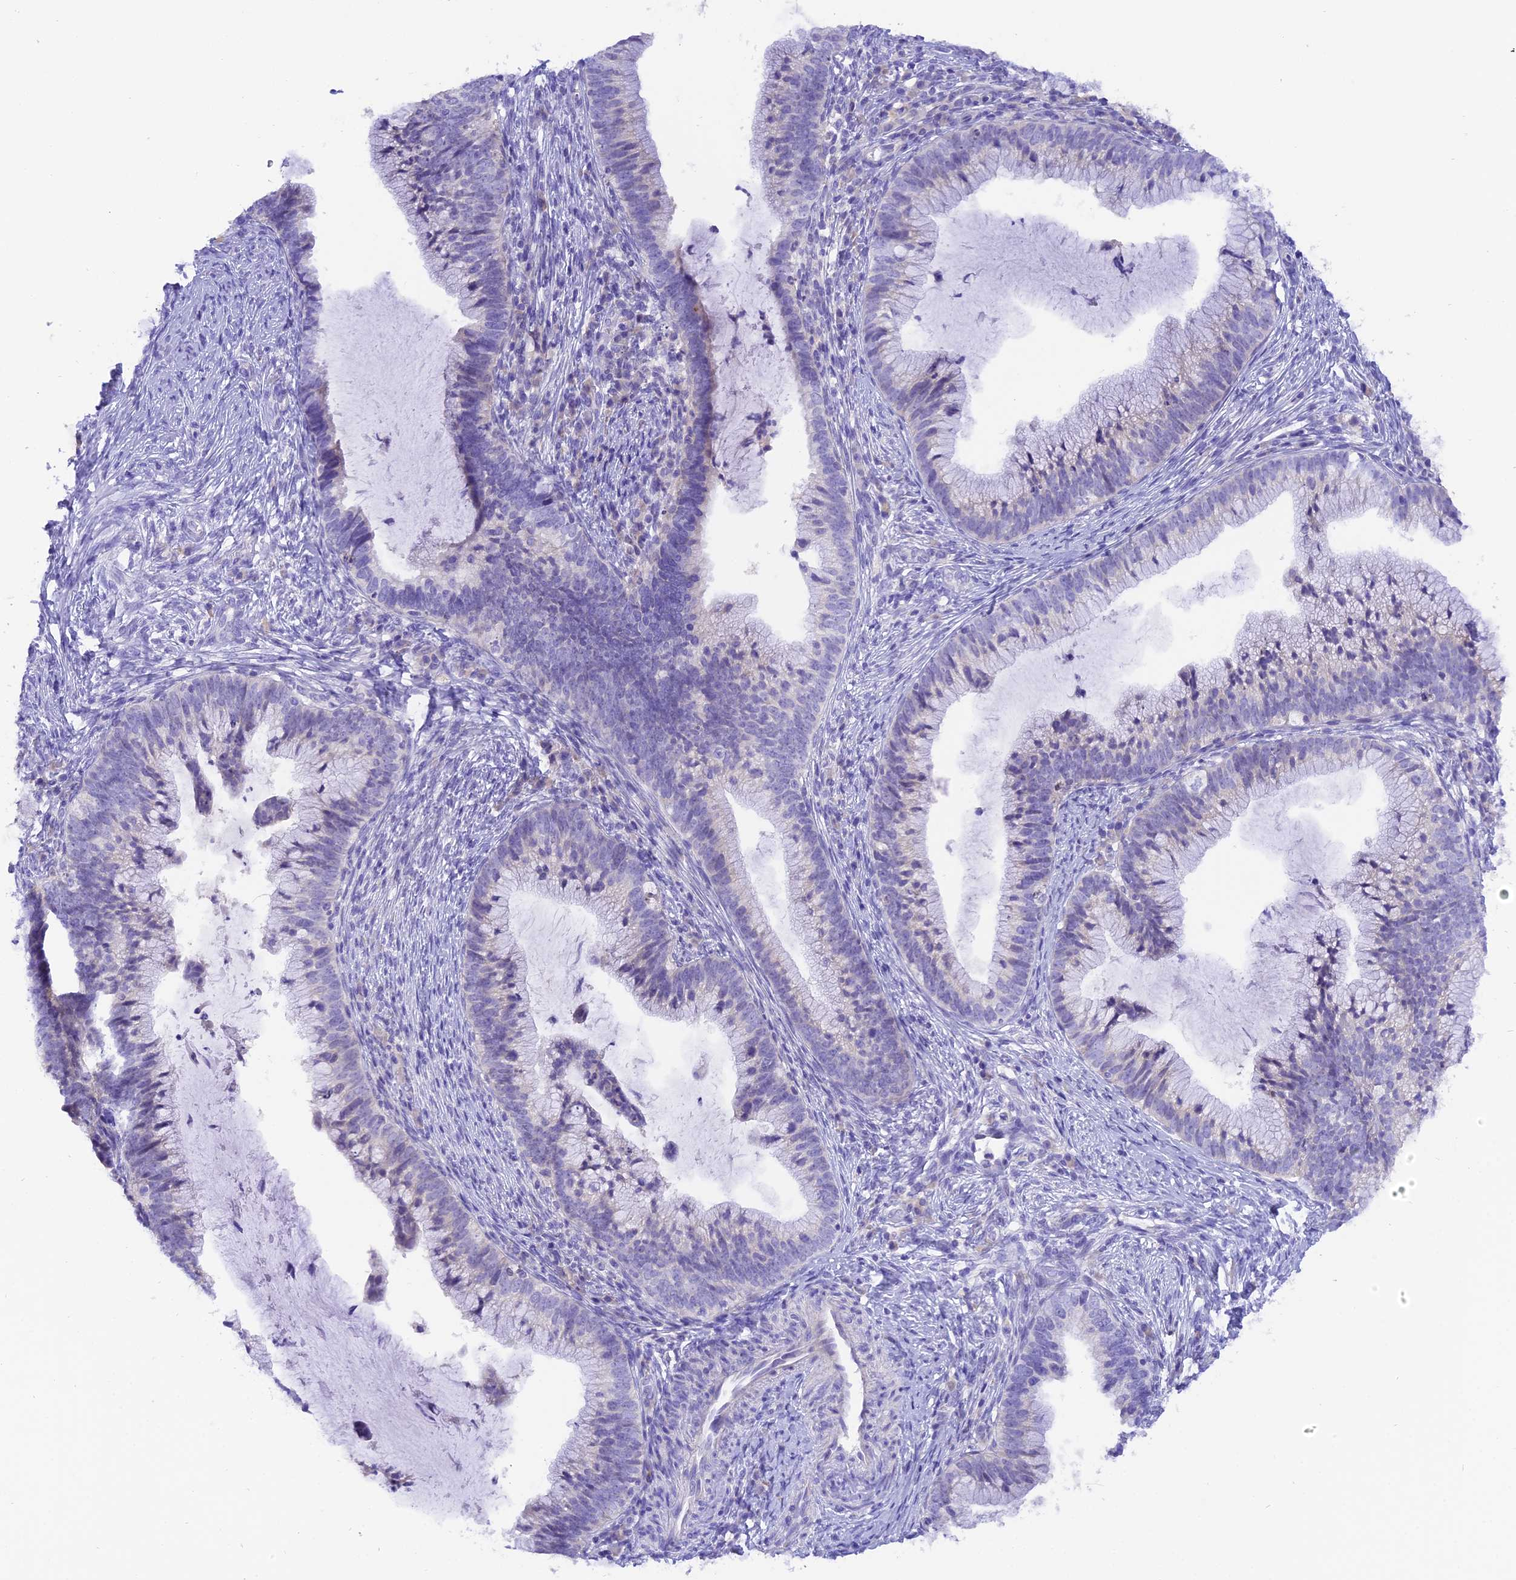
{"staining": {"intensity": "negative", "quantity": "none", "location": "none"}, "tissue": "cervical cancer", "cell_type": "Tumor cells", "image_type": "cancer", "snomed": [{"axis": "morphology", "description": "Adenocarcinoma, NOS"}, {"axis": "topography", "description": "Cervix"}], "caption": "Immunohistochemical staining of cervical adenocarcinoma exhibits no significant staining in tumor cells. (IHC, brightfield microscopy, high magnification).", "gene": "COL6A5", "patient": {"sex": "female", "age": 36}}